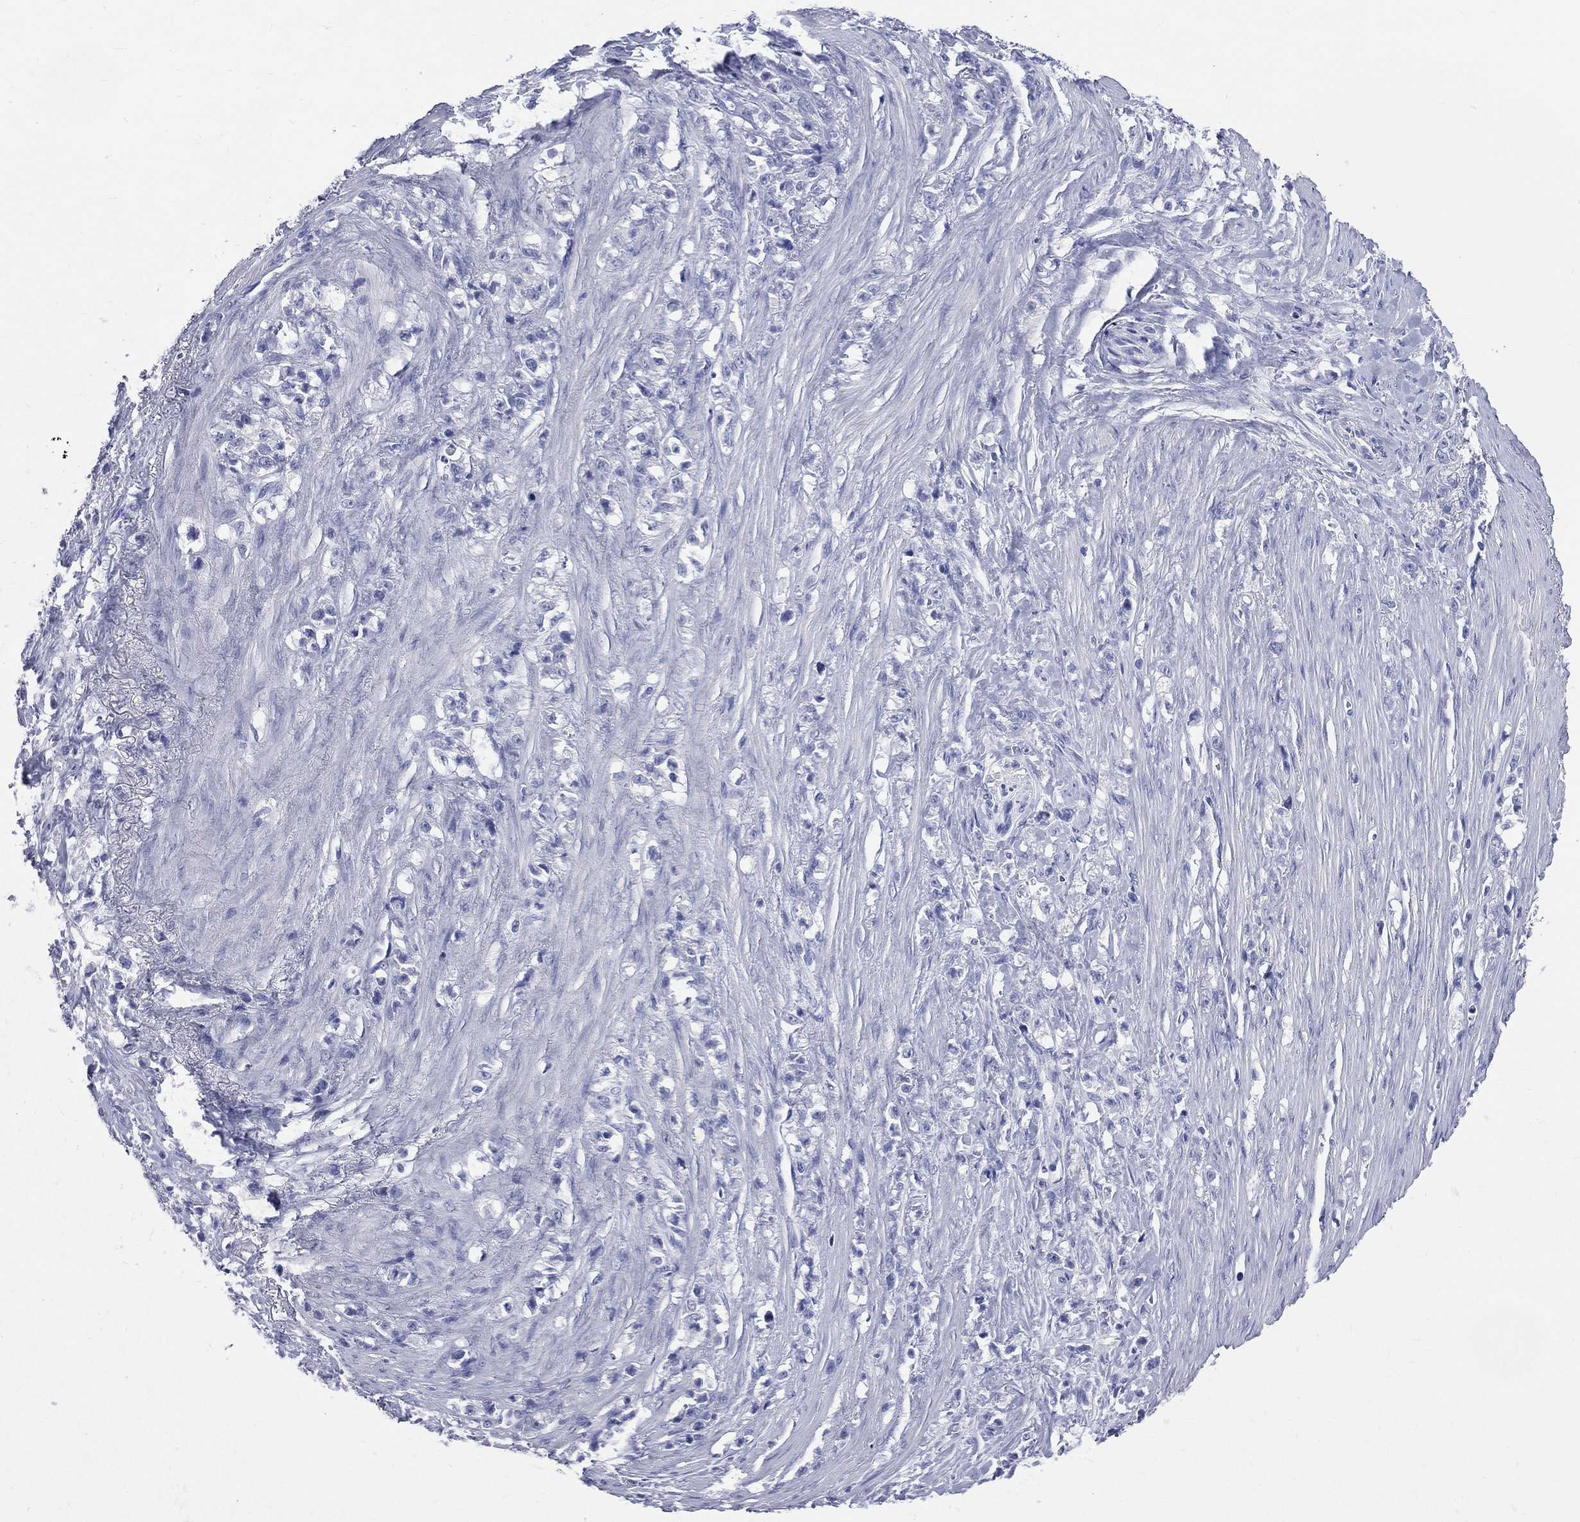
{"staining": {"intensity": "negative", "quantity": "none", "location": "none"}, "tissue": "stomach cancer", "cell_type": "Tumor cells", "image_type": "cancer", "snomed": [{"axis": "morphology", "description": "Adenocarcinoma, NOS"}, {"axis": "topography", "description": "Stomach, lower"}], "caption": "High power microscopy image of an immunohistochemistry histopathology image of stomach adenocarcinoma, revealing no significant expression in tumor cells. Brightfield microscopy of immunohistochemistry (IHC) stained with DAB (brown) and hematoxylin (blue), captured at high magnification.", "gene": "CYLC1", "patient": {"sex": "male", "age": 88}}